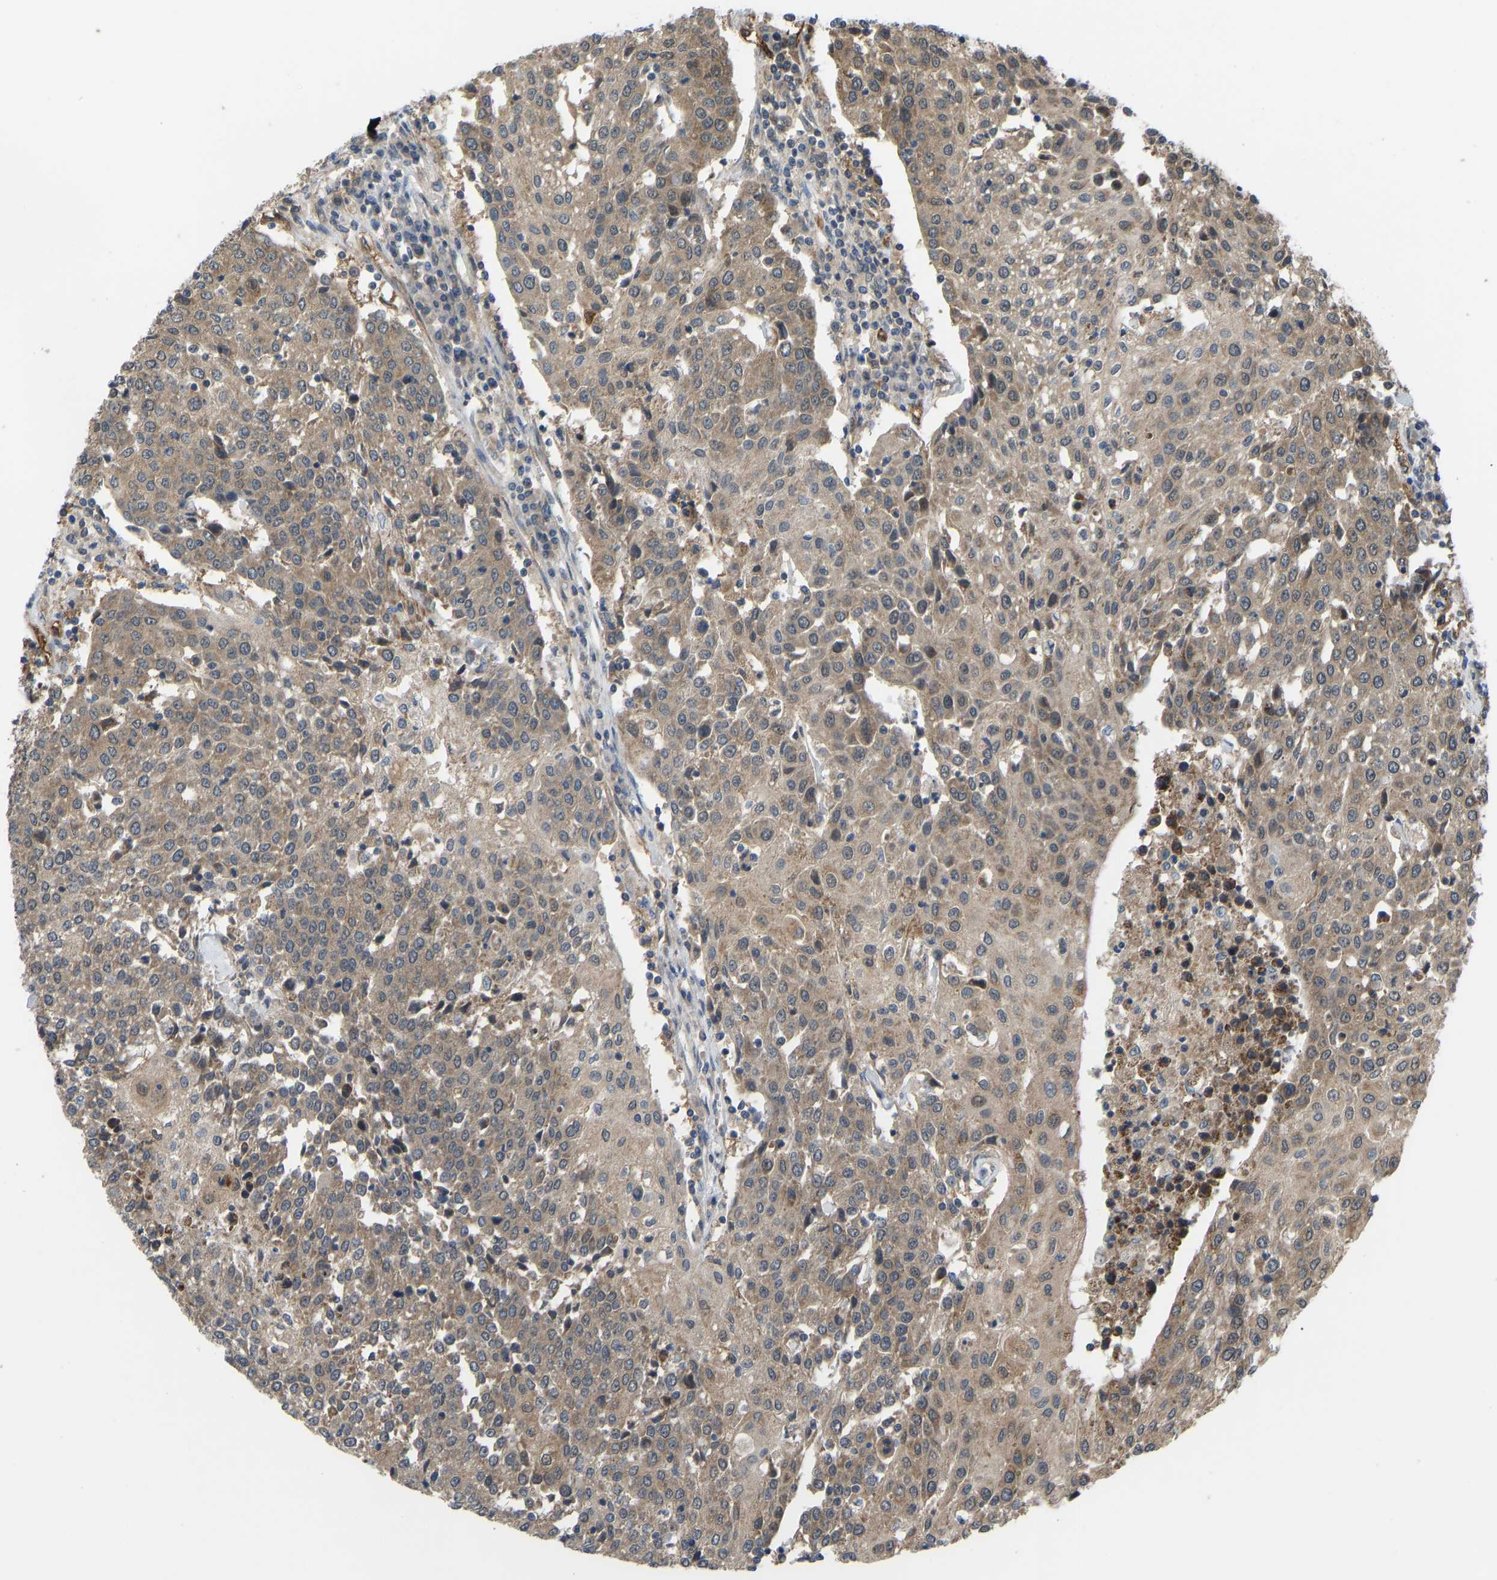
{"staining": {"intensity": "moderate", "quantity": ">75%", "location": "cytoplasmic/membranous"}, "tissue": "urothelial cancer", "cell_type": "Tumor cells", "image_type": "cancer", "snomed": [{"axis": "morphology", "description": "Urothelial carcinoma, High grade"}, {"axis": "topography", "description": "Urinary bladder"}], "caption": "The micrograph reveals a brown stain indicating the presence of a protein in the cytoplasmic/membranous of tumor cells in urothelial carcinoma (high-grade).", "gene": "CCT8", "patient": {"sex": "female", "age": 85}}